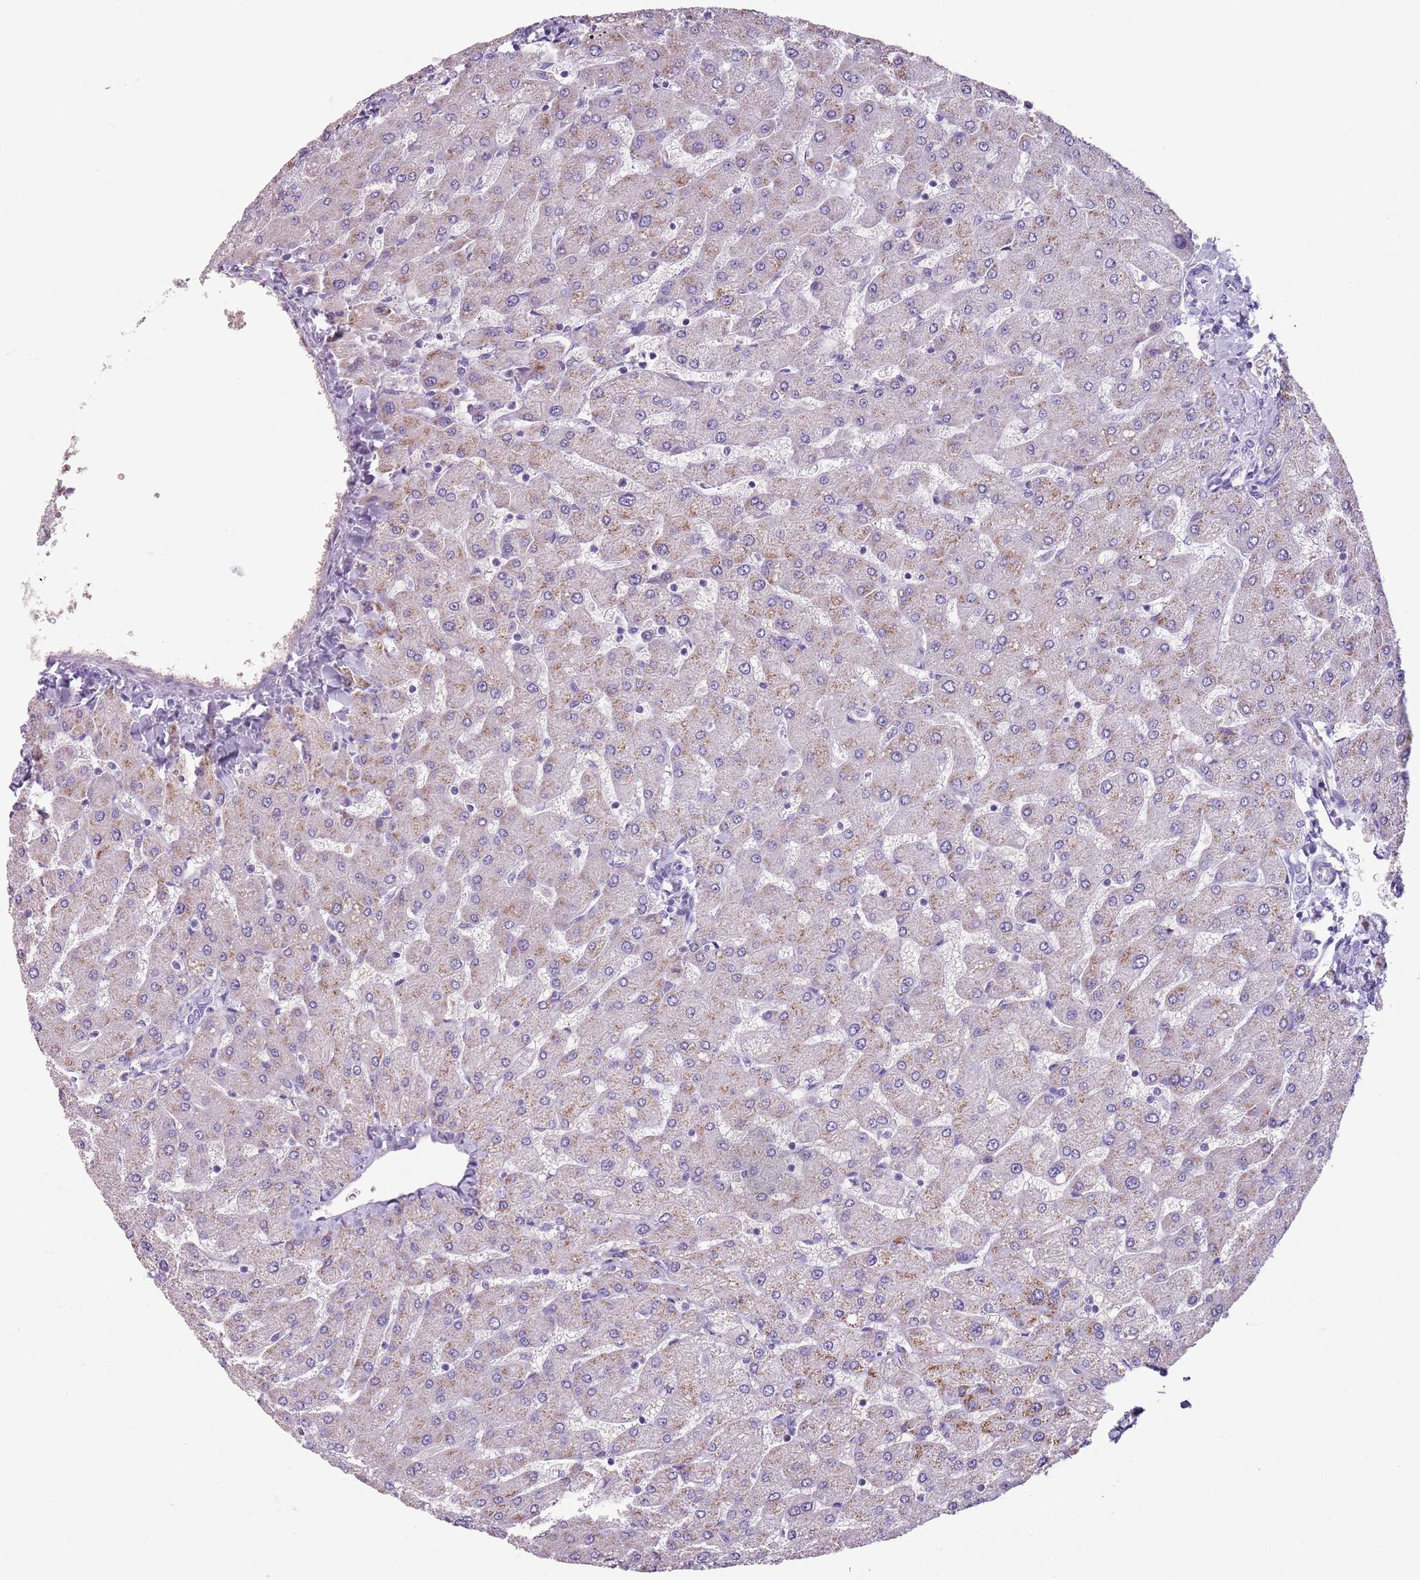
{"staining": {"intensity": "negative", "quantity": "none", "location": "none"}, "tissue": "liver", "cell_type": "Cholangiocytes", "image_type": "normal", "snomed": [{"axis": "morphology", "description": "Normal tissue, NOS"}, {"axis": "topography", "description": "Liver"}], "caption": "The photomicrograph demonstrates no significant staining in cholangiocytes of liver. (DAB IHC with hematoxylin counter stain).", "gene": "SPESP1", "patient": {"sex": "male", "age": 55}}